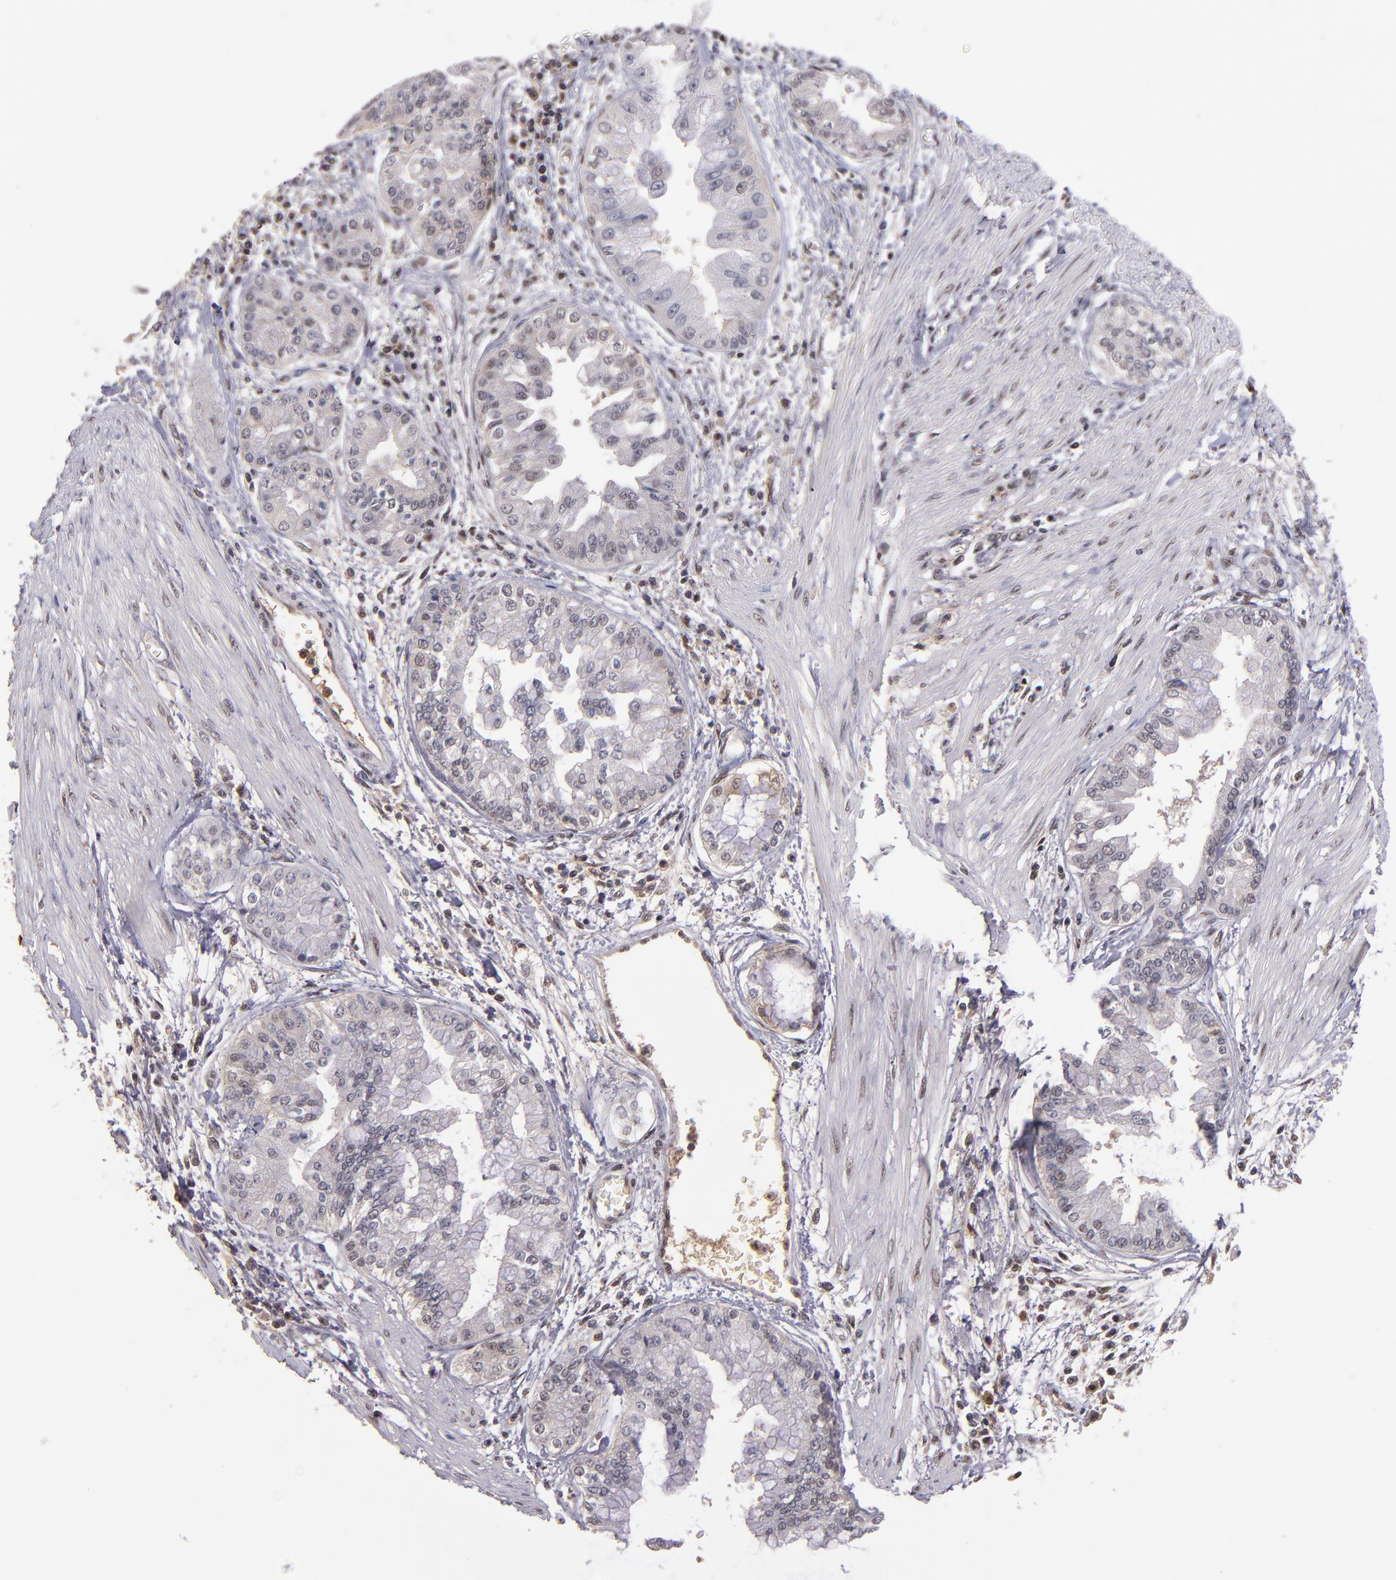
{"staining": {"intensity": "weak", "quantity": "<25%", "location": "nuclear"}, "tissue": "liver cancer", "cell_type": "Tumor cells", "image_type": "cancer", "snomed": [{"axis": "morphology", "description": "Cholangiocarcinoma"}, {"axis": "topography", "description": "Liver"}], "caption": "High magnification brightfield microscopy of cholangiocarcinoma (liver) stained with DAB (3,3'-diaminobenzidine) (brown) and counterstained with hematoxylin (blue): tumor cells show no significant staining. The staining is performed using DAB (3,3'-diaminobenzidine) brown chromogen with nuclei counter-stained in using hematoxylin.", "gene": "EP300", "patient": {"sex": "female", "age": 79}}